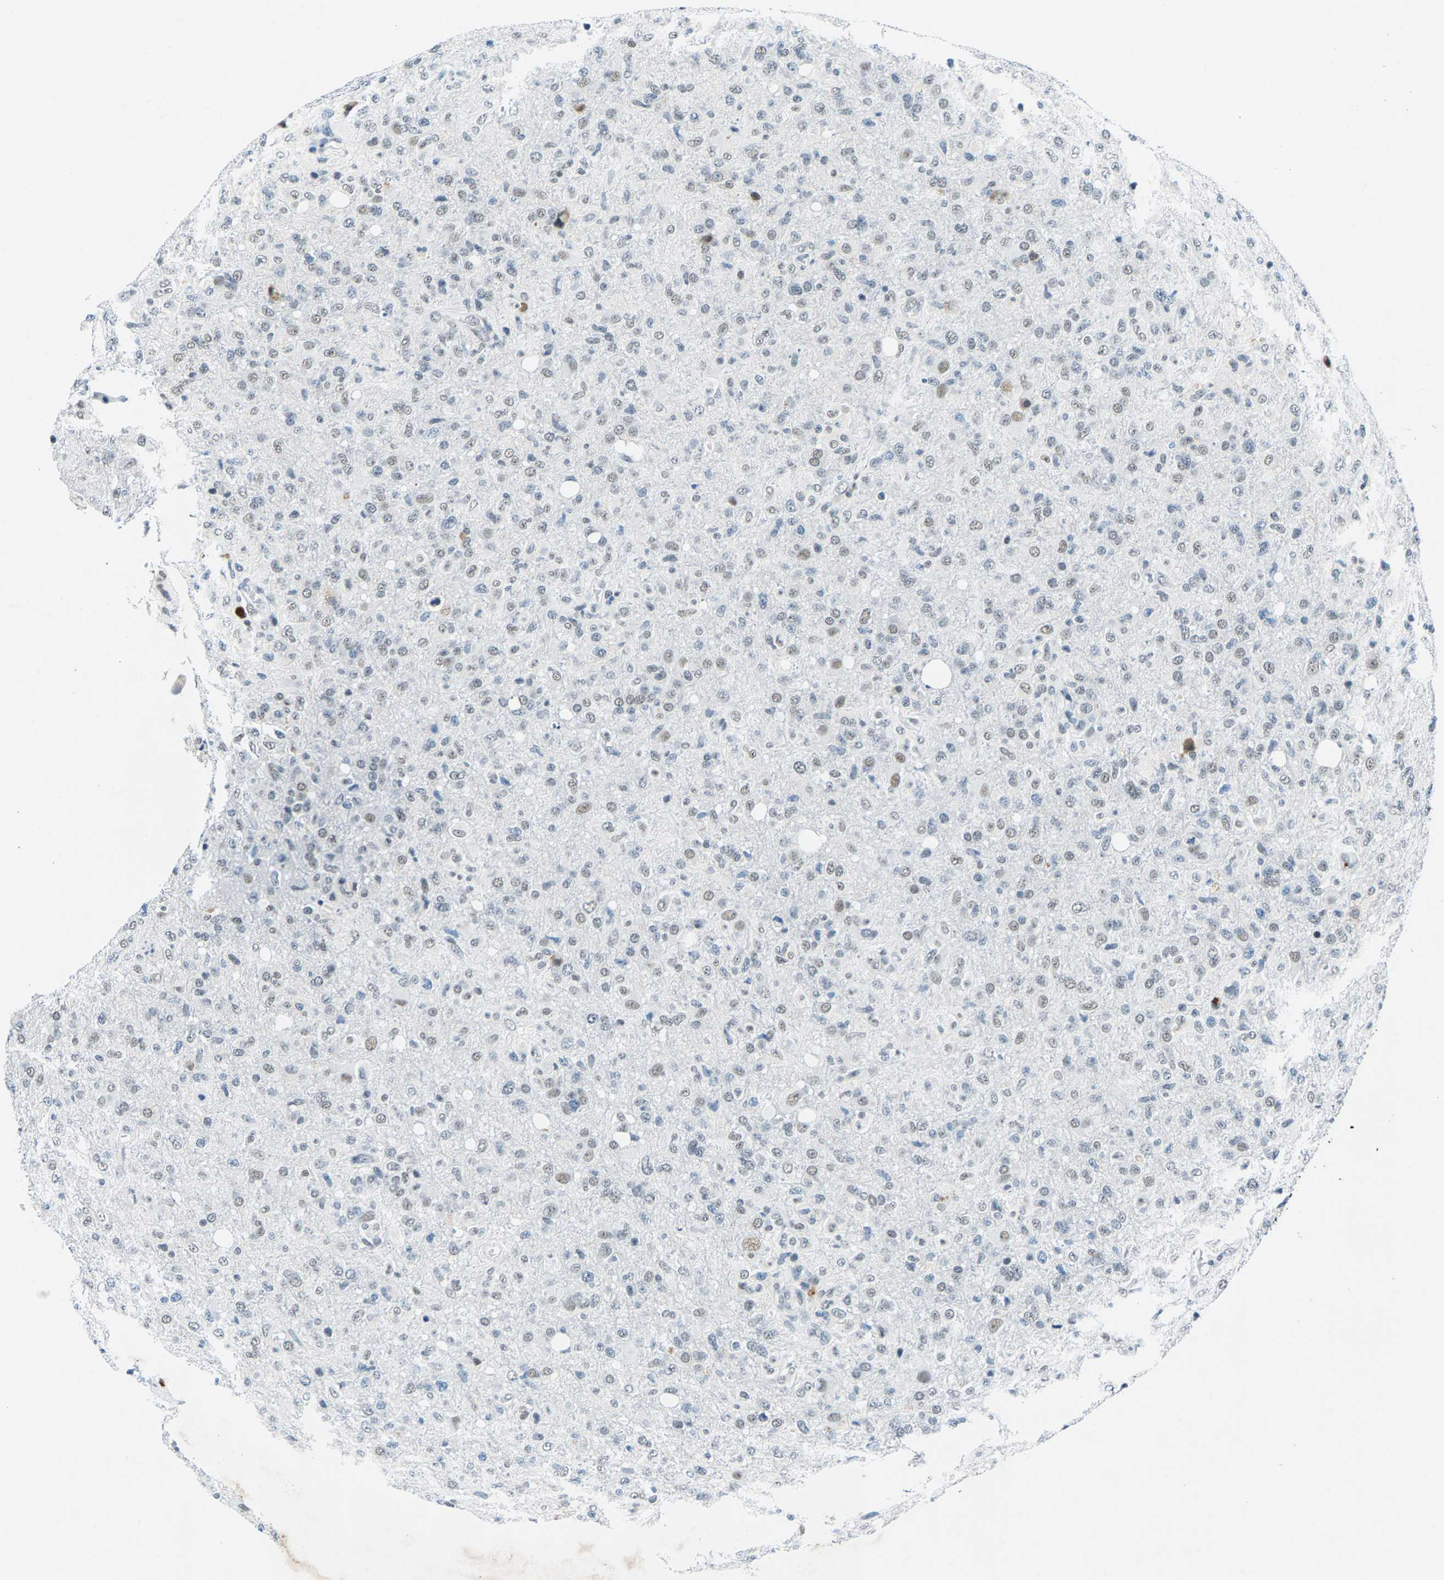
{"staining": {"intensity": "weak", "quantity": "<25%", "location": "nuclear"}, "tissue": "glioma", "cell_type": "Tumor cells", "image_type": "cancer", "snomed": [{"axis": "morphology", "description": "Glioma, malignant, High grade"}, {"axis": "topography", "description": "Brain"}], "caption": "High power microscopy histopathology image of an immunohistochemistry photomicrograph of glioma, revealing no significant expression in tumor cells. The staining was performed using DAB (3,3'-diaminobenzidine) to visualize the protein expression in brown, while the nuclei were stained in blue with hematoxylin (Magnification: 20x).", "gene": "ATF2", "patient": {"sex": "female", "age": 57}}